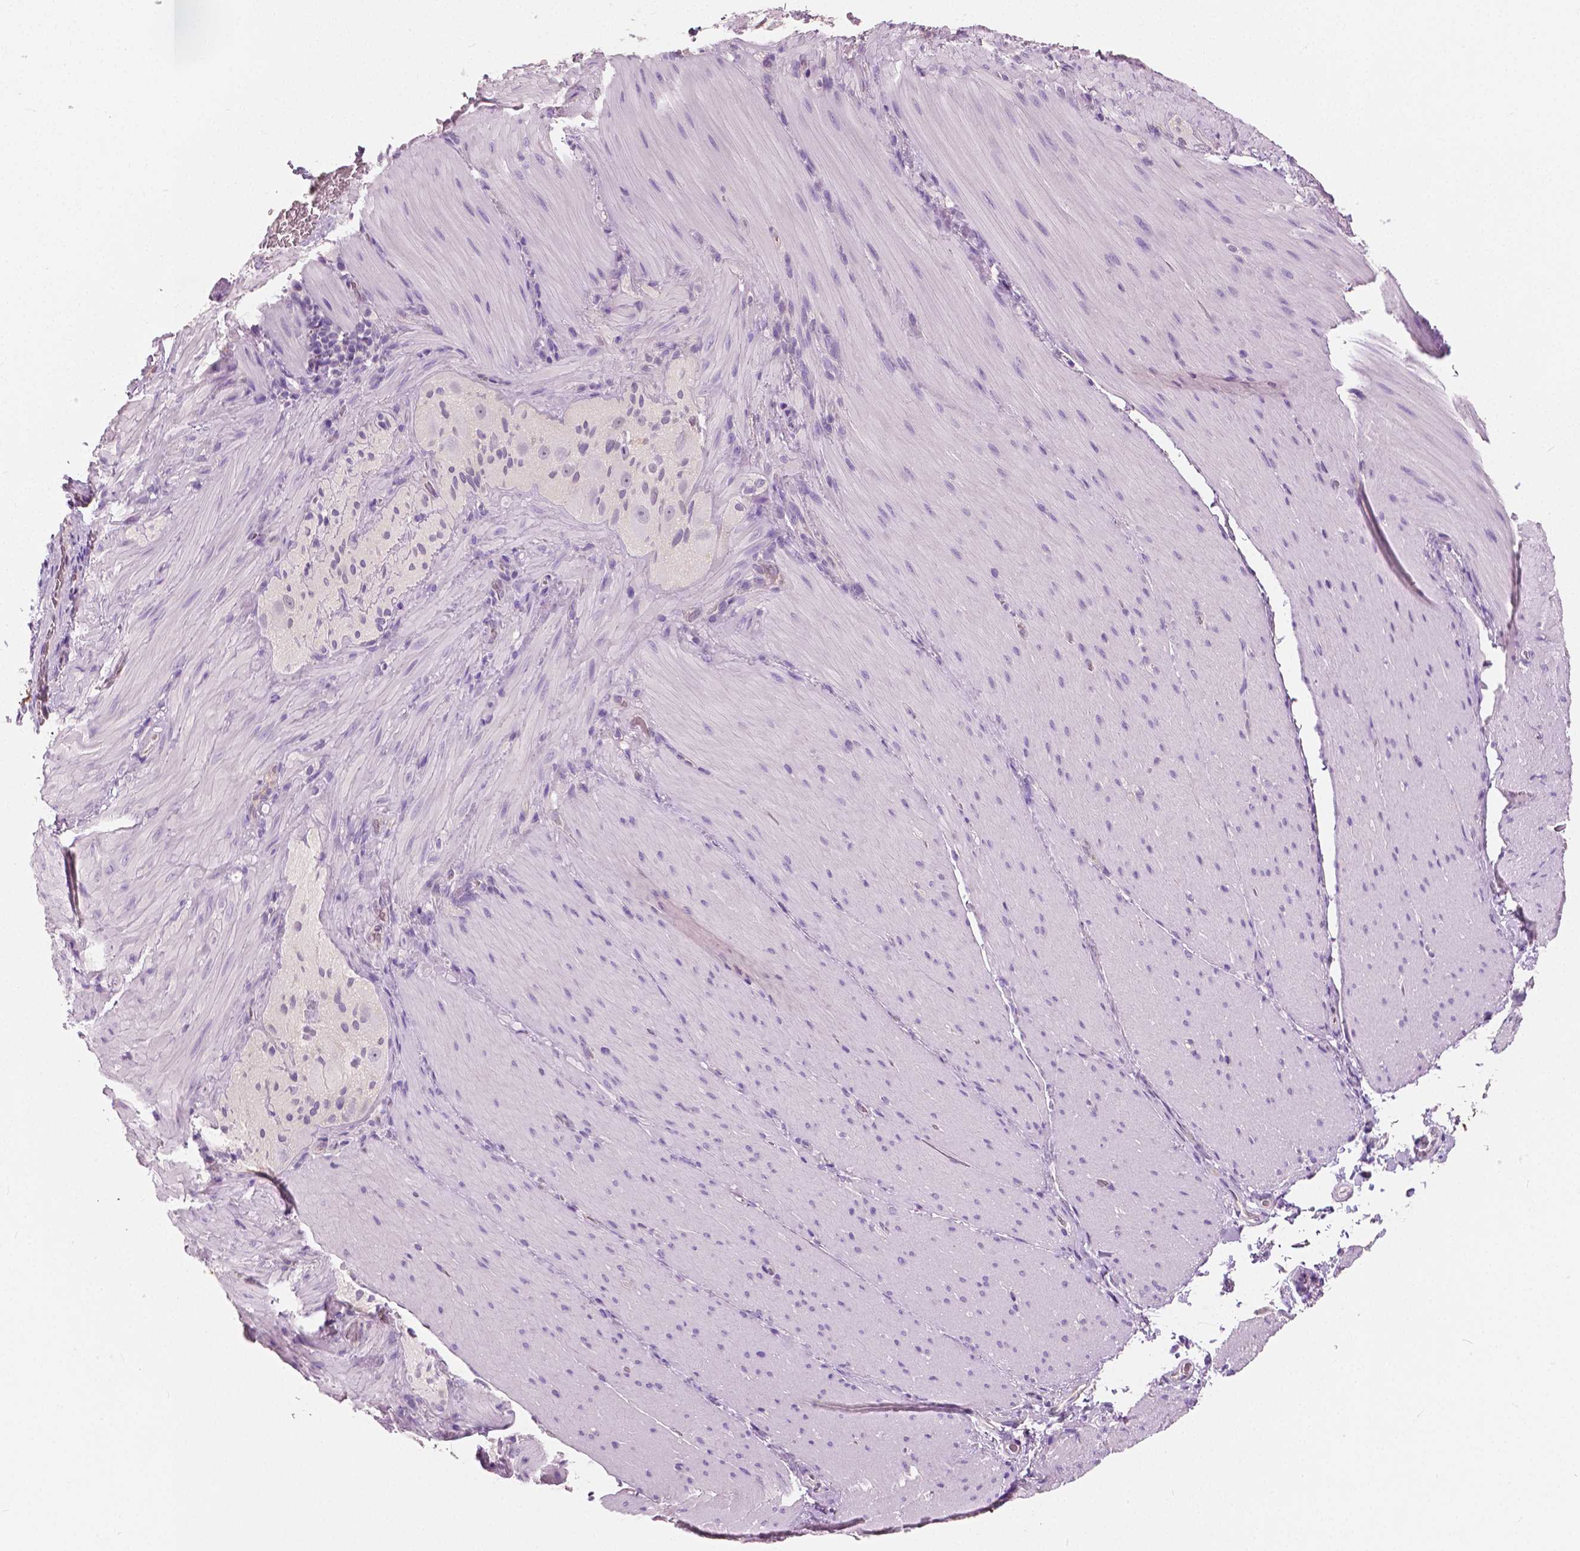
{"staining": {"intensity": "negative", "quantity": "none", "location": "none"}, "tissue": "smooth muscle", "cell_type": "Smooth muscle cells", "image_type": "normal", "snomed": [{"axis": "morphology", "description": "Normal tissue, NOS"}, {"axis": "topography", "description": "Smooth muscle"}, {"axis": "topography", "description": "Colon"}], "caption": "Protein analysis of unremarkable smooth muscle shows no significant staining in smooth muscle cells.", "gene": "TKFC", "patient": {"sex": "male", "age": 73}}